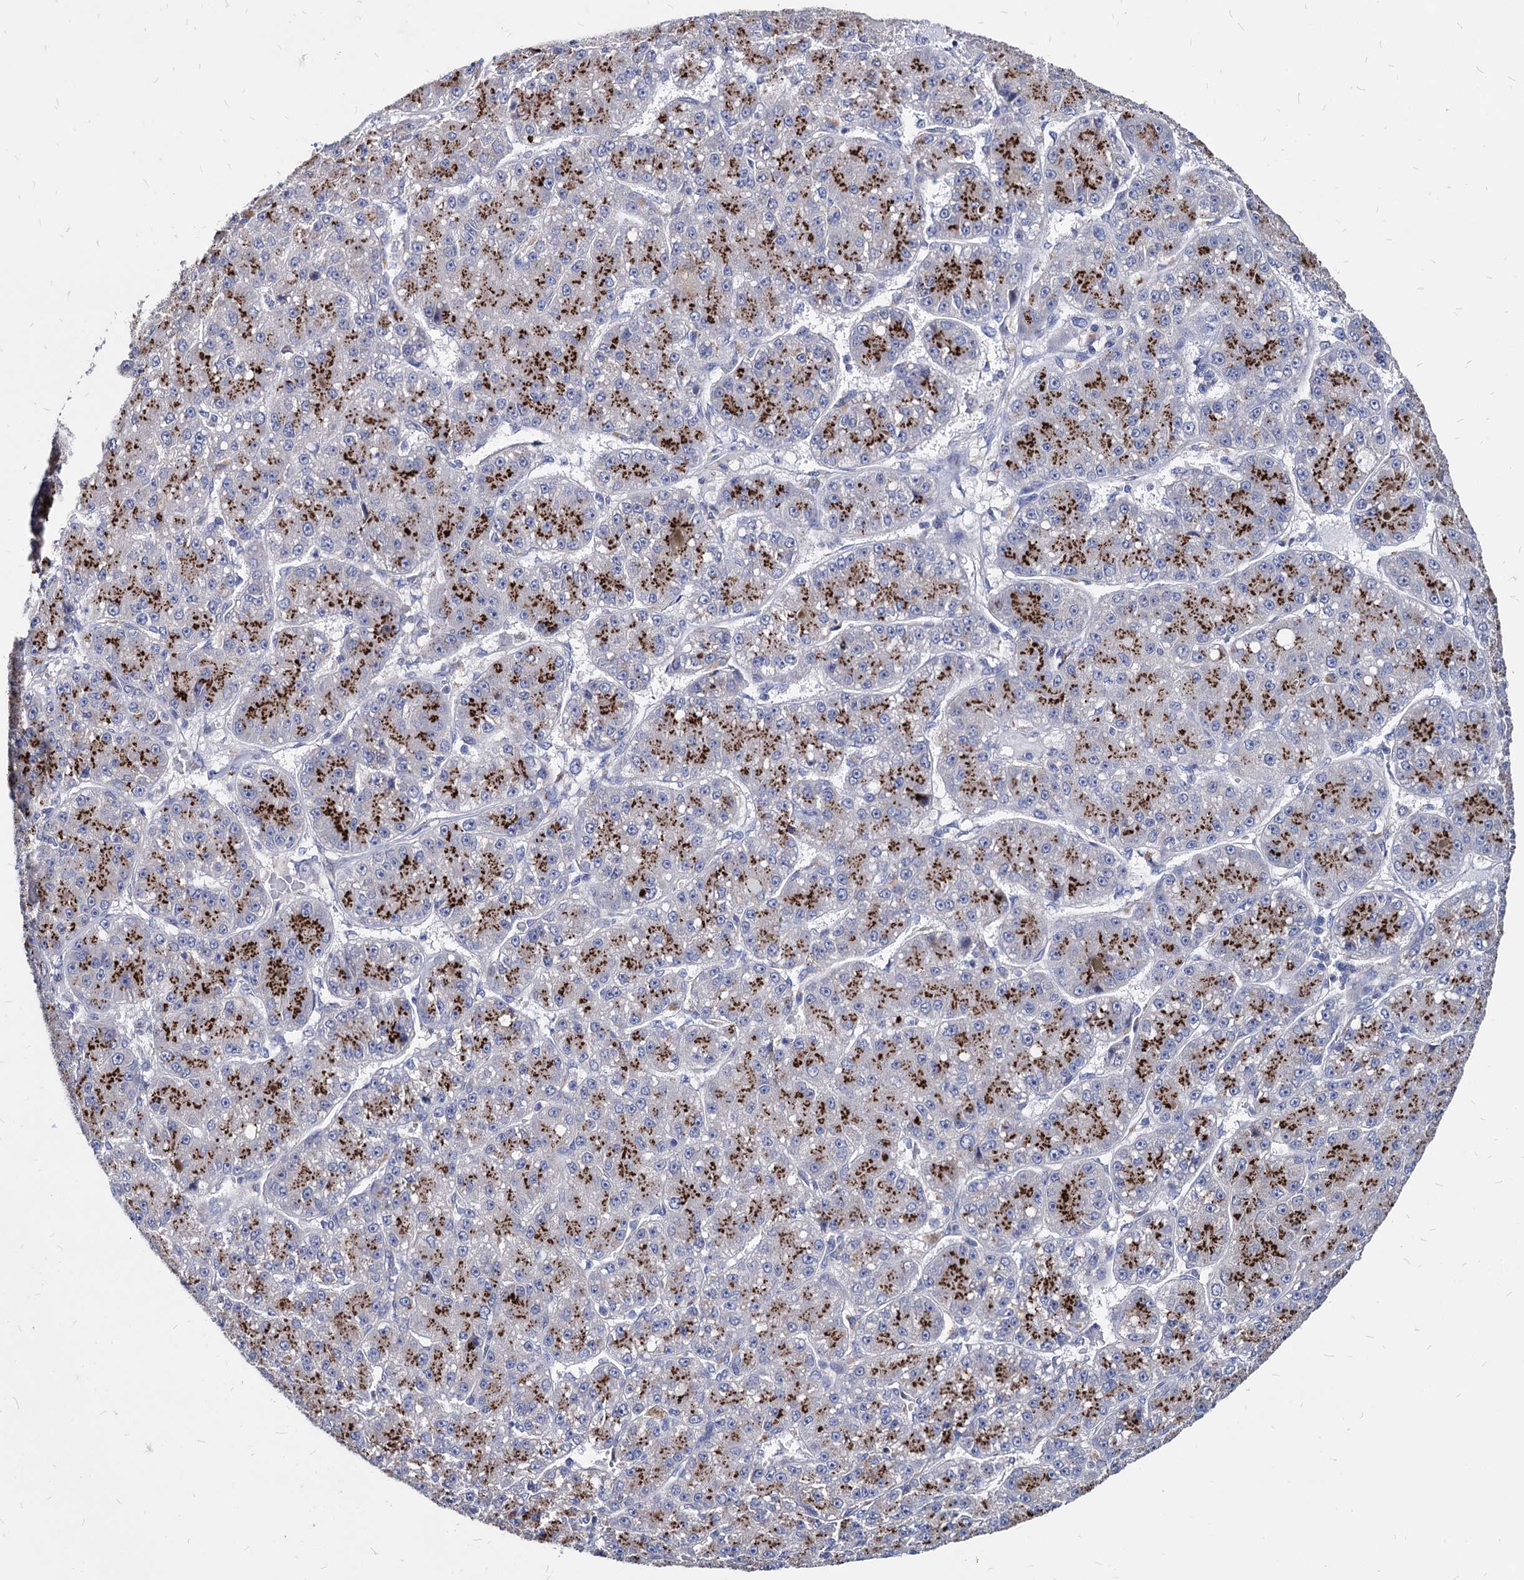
{"staining": {"intensity": "strong", "quantity": ">75%", "location": "cytoplasmic/membranous"}, "tissue": "liver cancer", "cell_type": "Tumor cells", "image_type": "cancer", "snomed": [{"axis": "morphology", "description": "Carcinoma, Hepatocellular, NOS"}, {"axis": "topography", "description": "Liver"}], "caption": "Human liver hepatocellular carcinoma stained with a brown dye exhibits strong cytoplasmic/membranous positive expression in approximately >75% of tumor cells.", "gene": "ESD", "patient": {"sex": "male", "age": 67}}